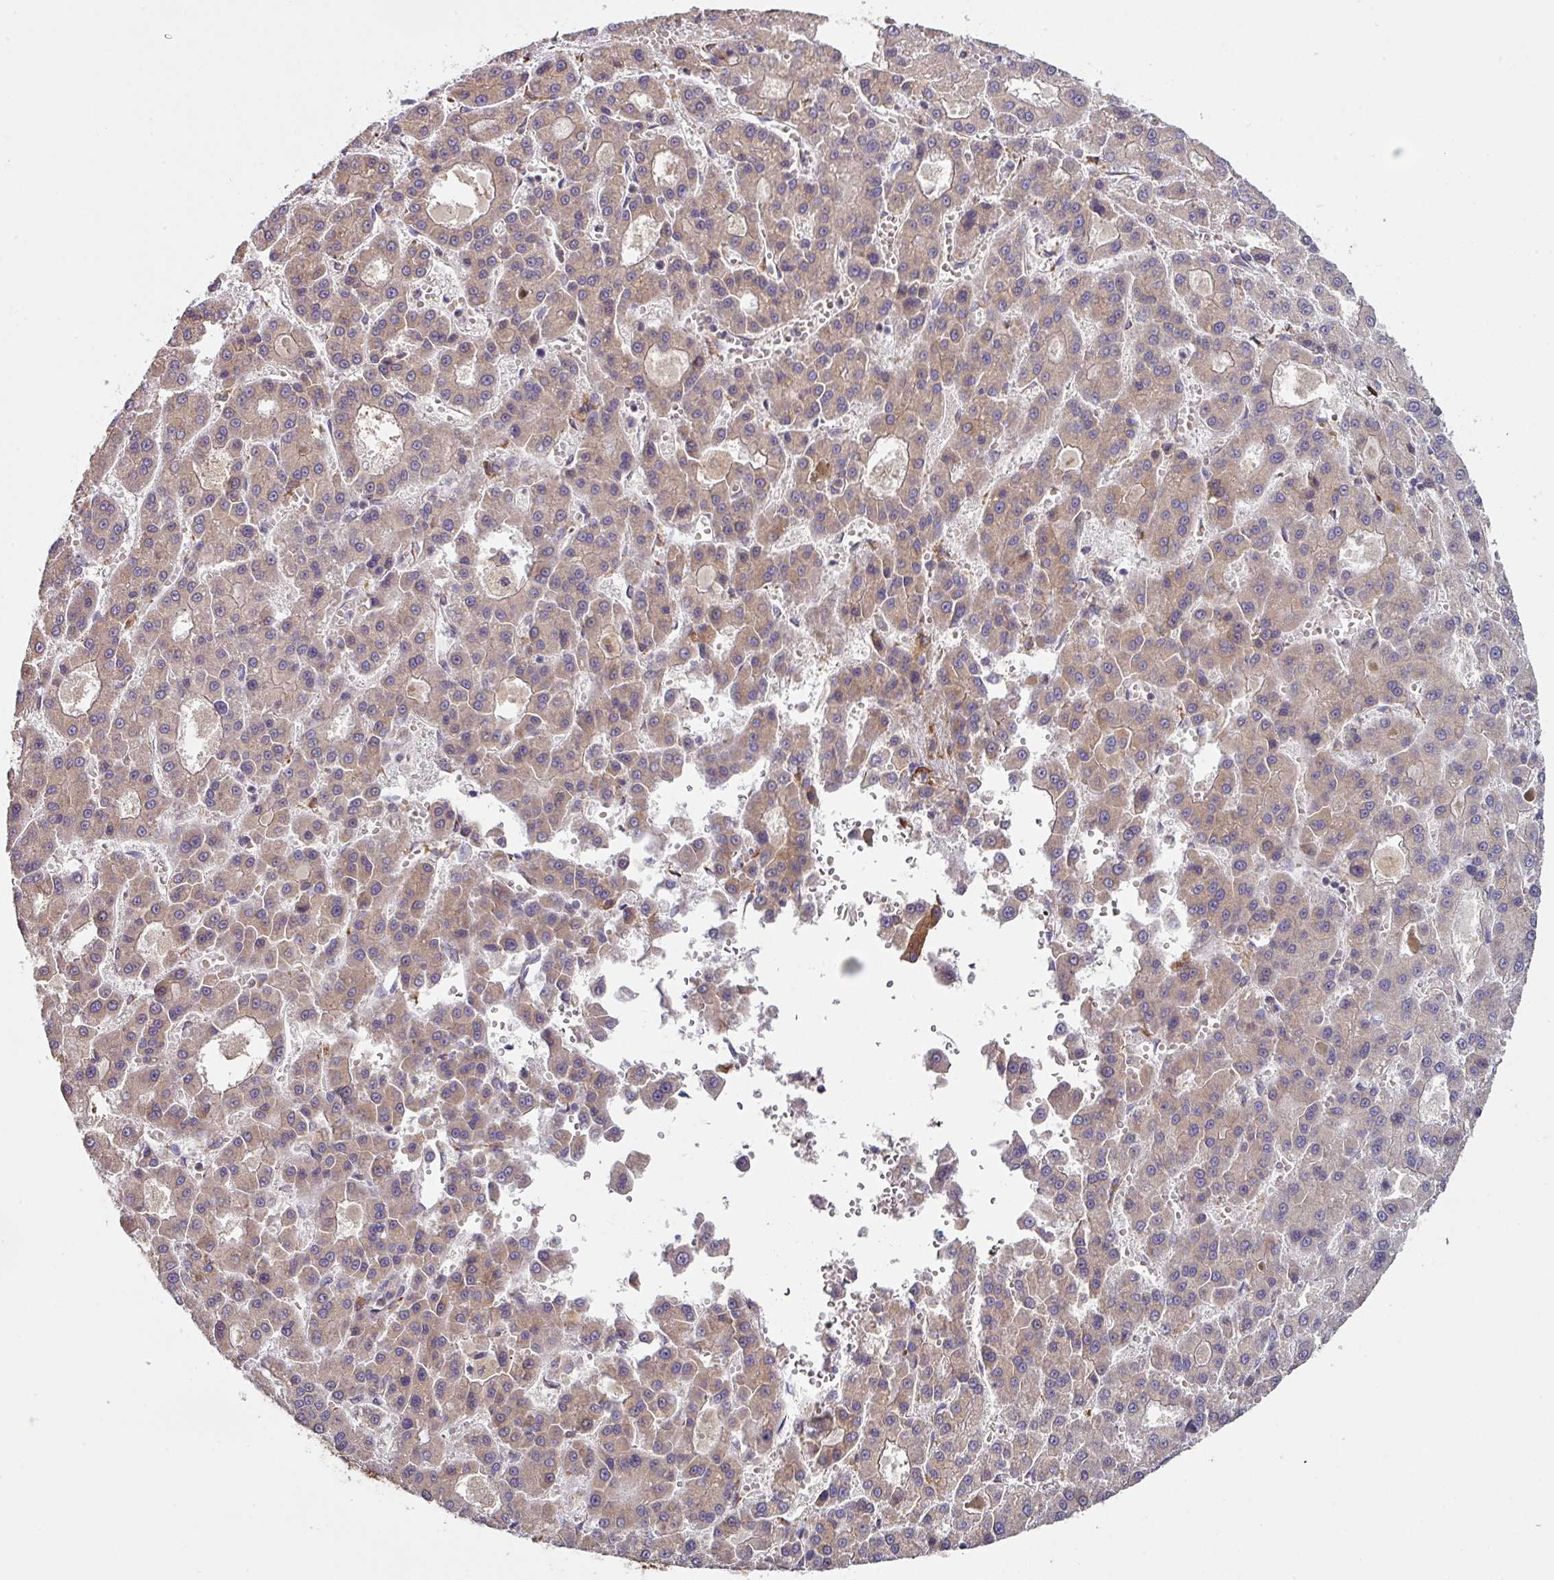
{"staining": {"intensity": "weak", "quantity": ">75%", "location": "cytoplasmic/membranous"}, "tissue": "liver cancer", "cell_type": "Tumor cells", "image_type": "cancer", "snomed": [{"axis": "morphology", "description": "Carcinoma, Hepatocellular, NOS"}, {"axis": "topography", "description": "Liver"}], "caption": "Human hepatocellular carcinoma (liver) stained for a protein (brown) demonstrates weak cytoplasmic/membranous positive positivity in about >75% of tumor cells.", "gene": "ZNF268", "patient": {"sex": "male", "age": 70}}